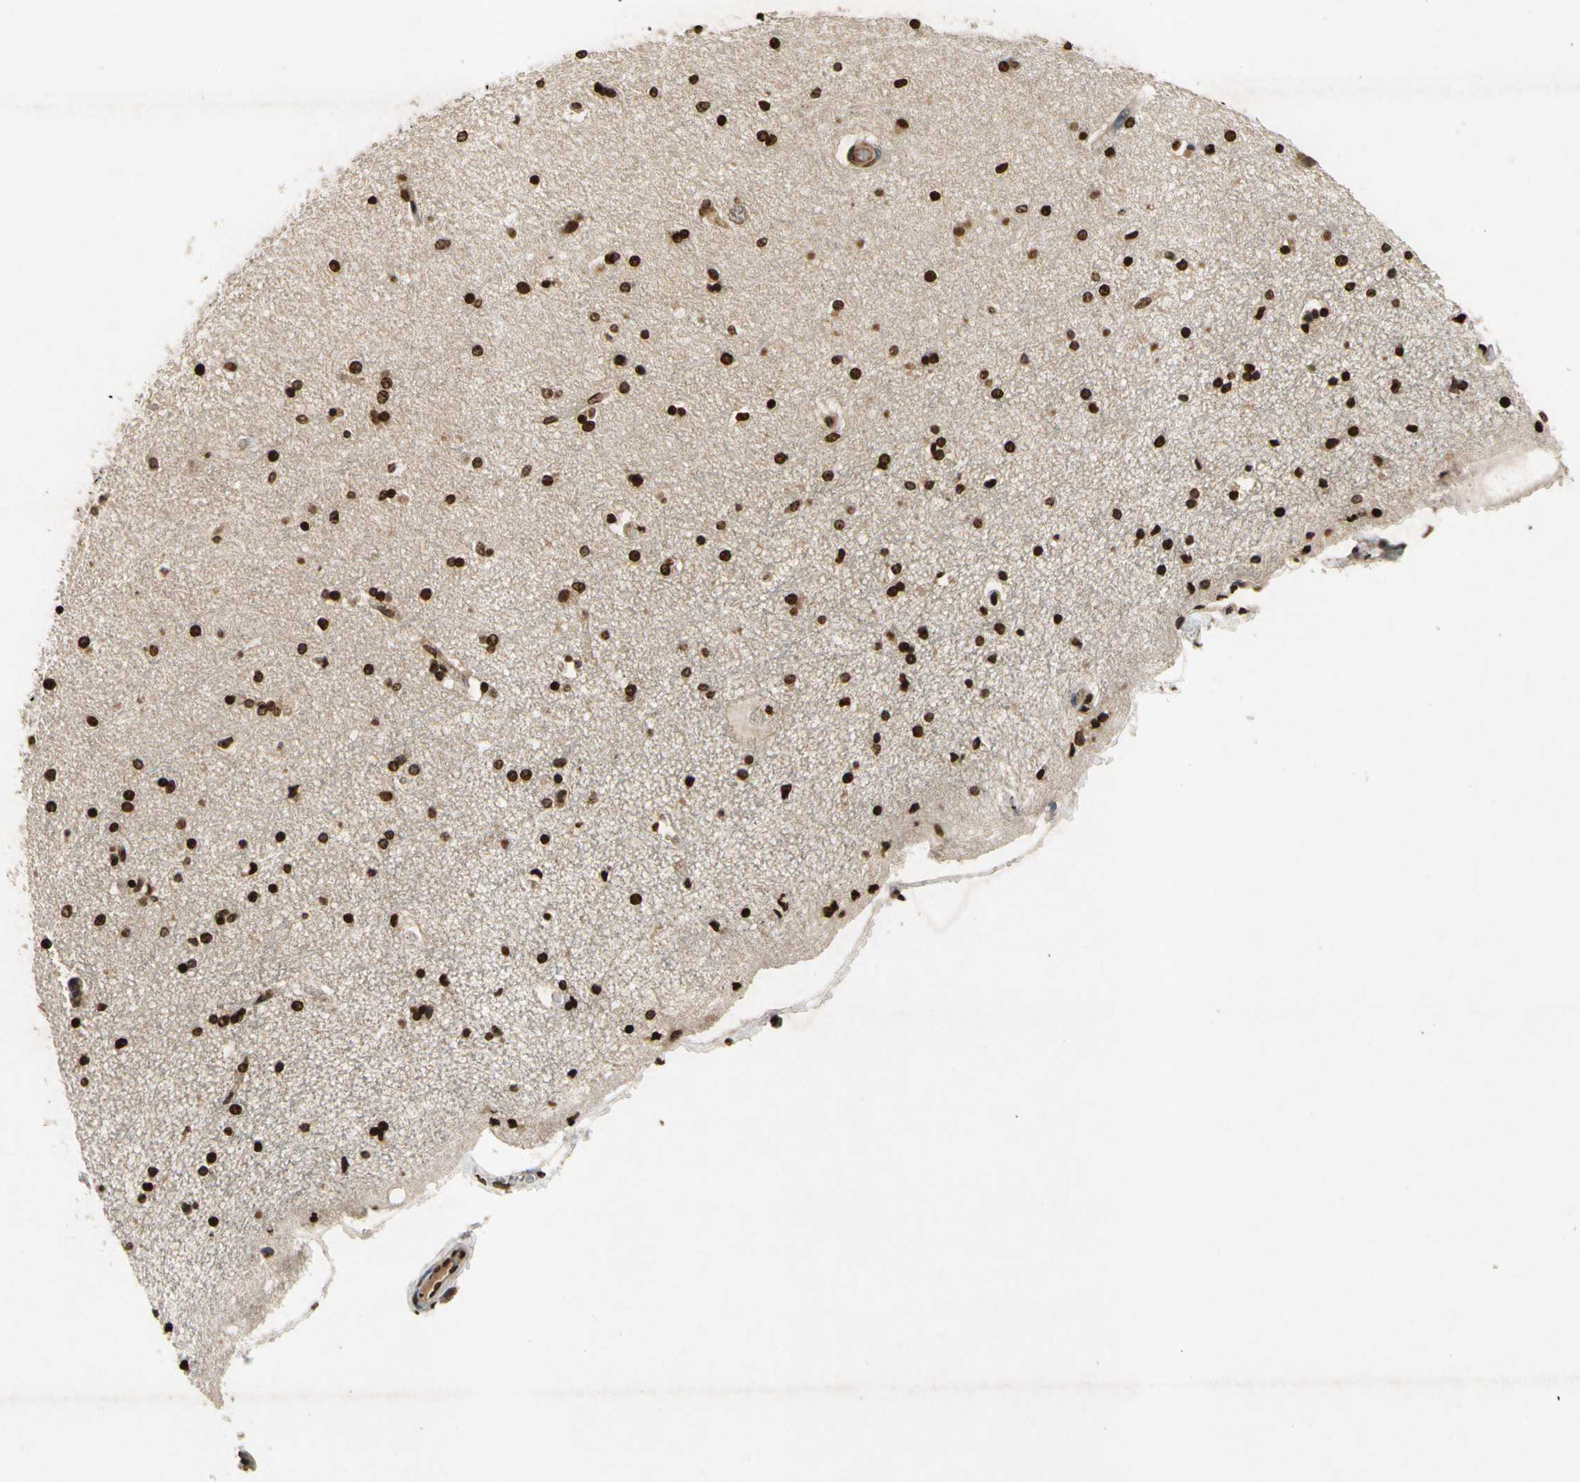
{"staining": {"intensity": "moderate", "quantity": ">75%", "location": "nuclear"}, "tissue": "hippocampus", "cell_type": "Glial cells", "image_type": "normal", "snomed": [{"axis": "morphology", "description": "Normal tissue, NOS"}, {"axis": "topography", "description": "Hippocampus"}], "caption": "Protein expression analysis of unremarkable human hippocampus reveals moderate nuclear staining in about >75% of glial cells.", "gene": "HOXB3", "patient": {"sex": "female", "age": 54}}